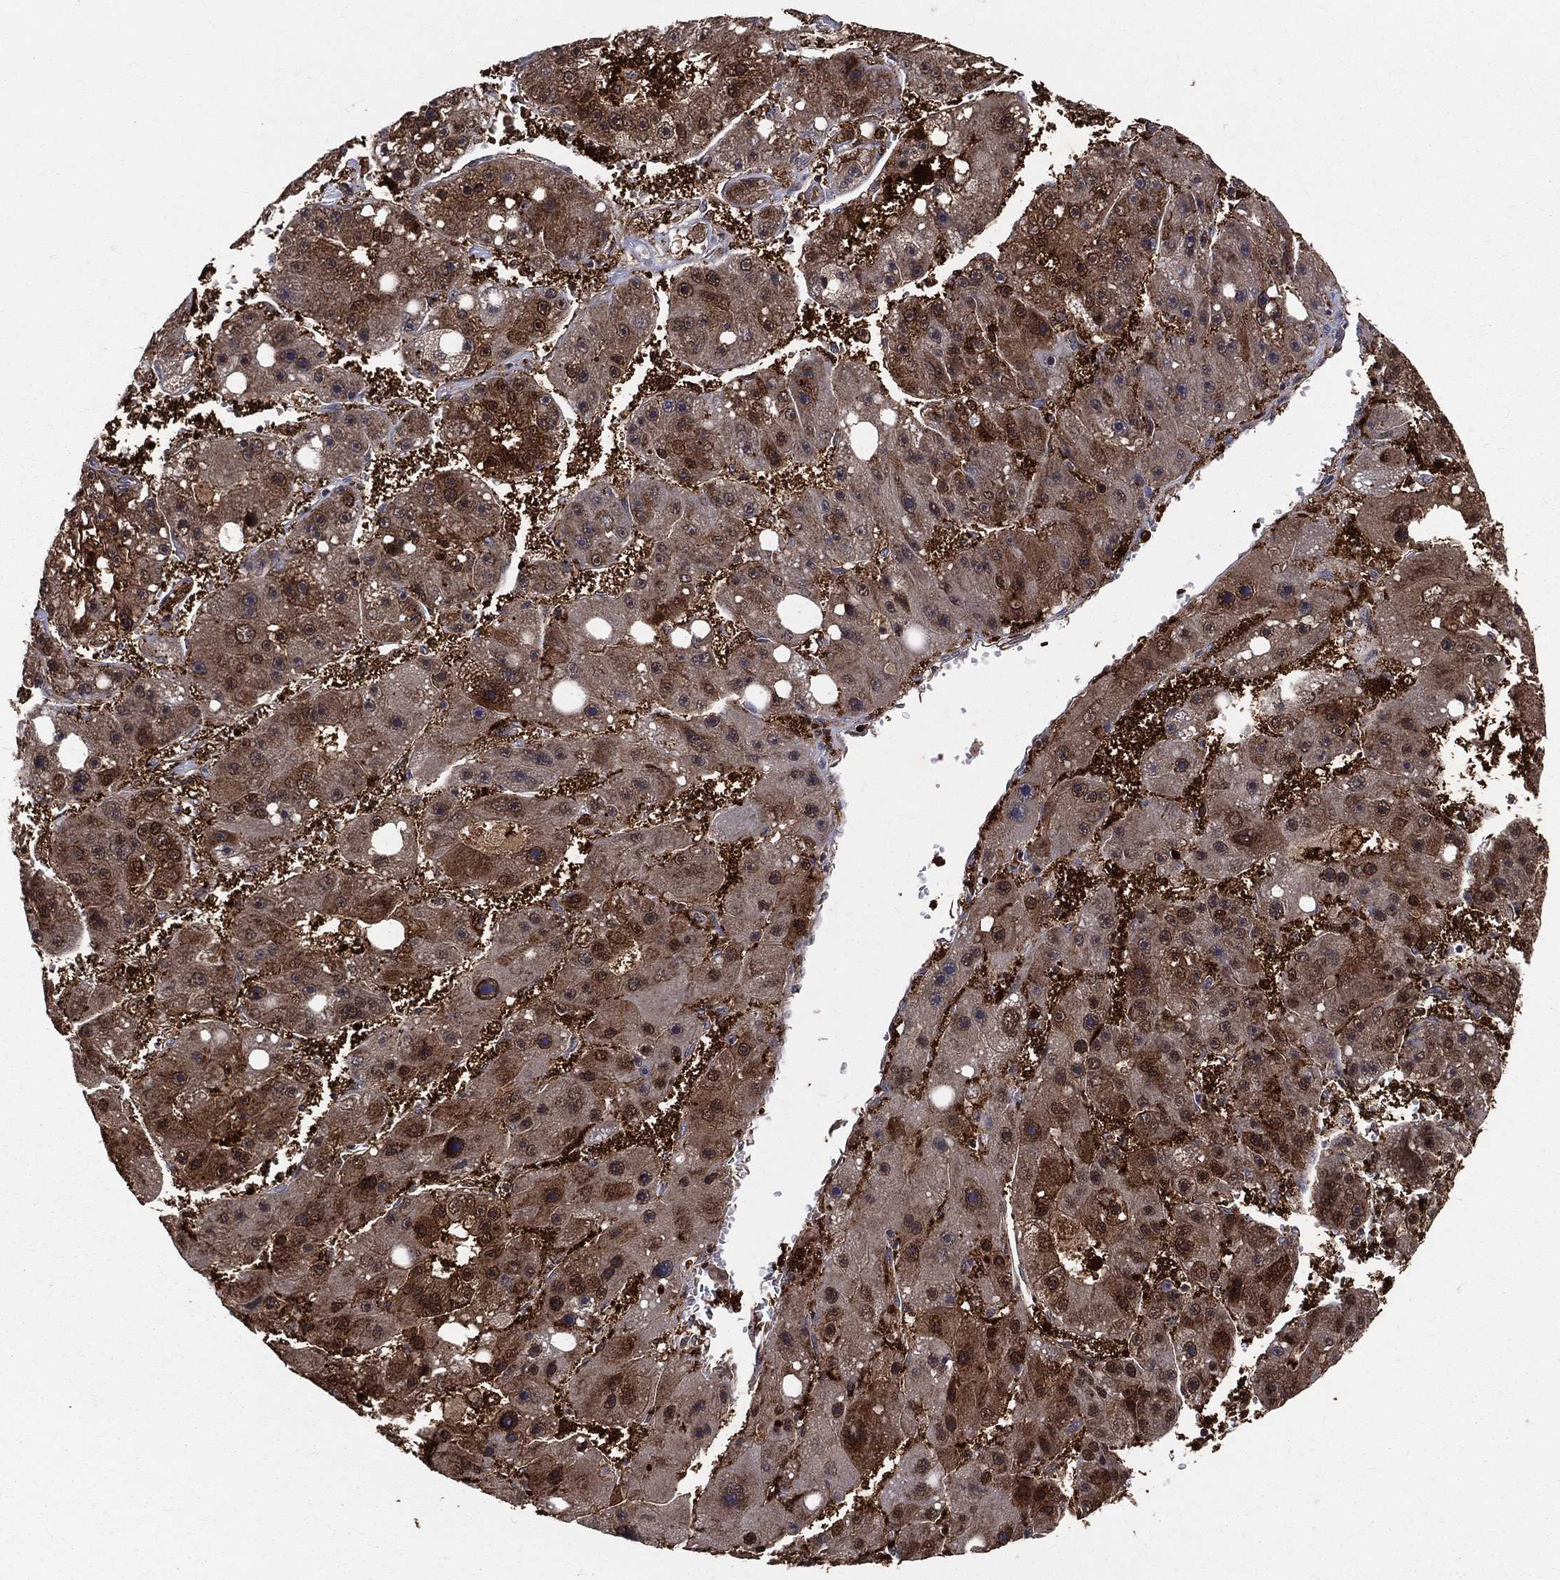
{"staining": {"intensity": "strong", "quantity": "25%-75%", "location": "cytoplasmic/membranous,nuclear"}, "tissue": "liver cancer", "cell_type": "Tumor cells", "image_type": "cancer", "snomed": [{"axis": "morphology", "description": "Carcinoma, Hepatocellular, NOS"}, {"axis": "topography", "description": "Liver"}], "caption": "This is an image of immunohistochemistry (IHC) staining of liver hepatocellular carcinoma, which shows strong expression in the cytoplasmic/membranous and nuclear of tumor cells.", "gene": "ENO1", "patient": {"sex": "female", "age": 61}}